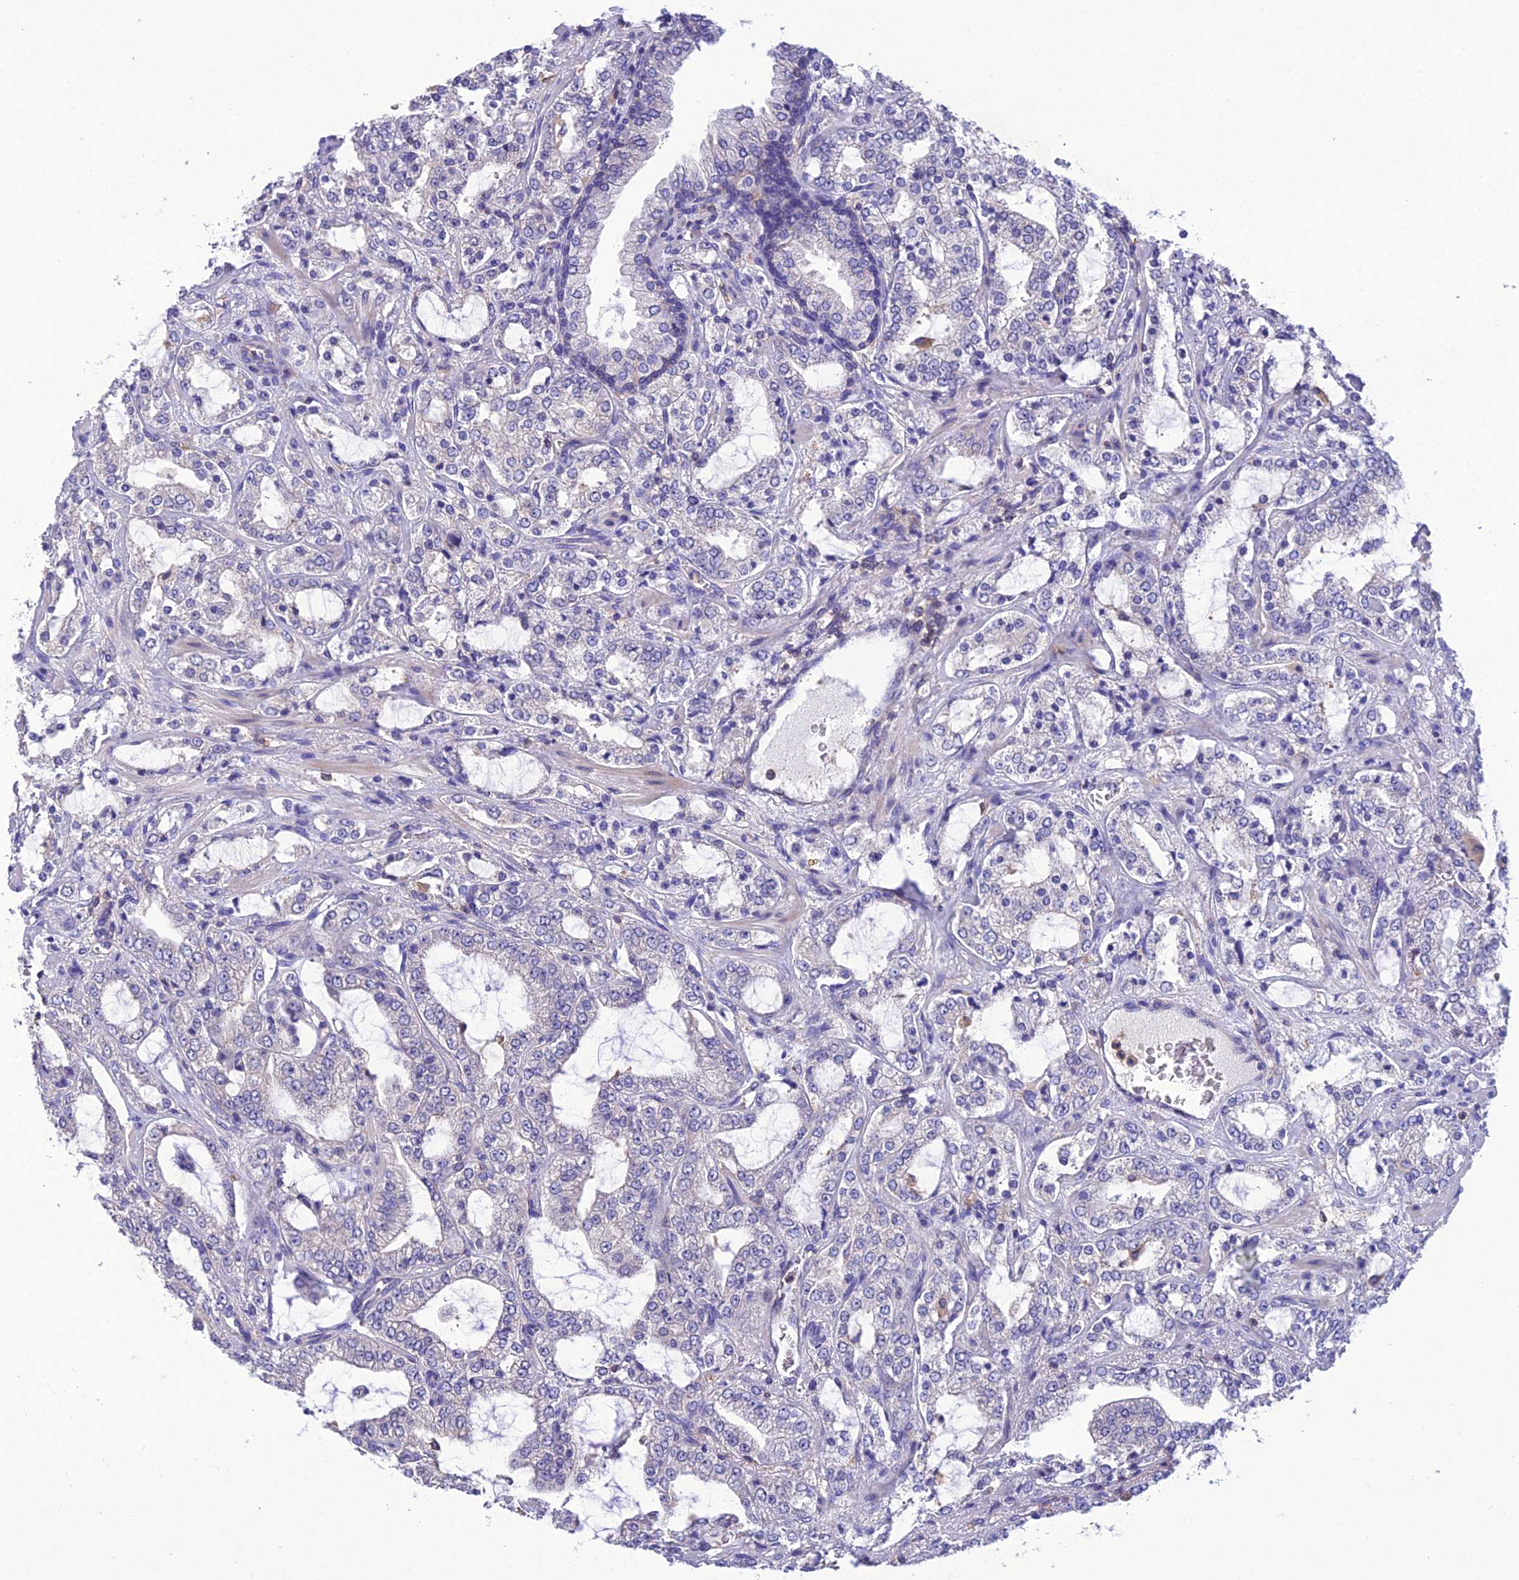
{"staining": {"intensity": "negative", "quantity": "none", "location": "none"}, "tissue": "prostate cancer", "cell_type": "Tumor cells", "image_type": "cancer", "snomed": [{"axis": "morphology", "description": "Adenocarcinoma, High grade"}, {"axis": "topography", "description": "Prostate"}], "caption": "Immunohistochemistry (IHC) of human prostate high-grade adenocarcinoma displays no staining in tumor cells. The staining was performed using DAB to visualize the protein expression in brown, while the nuclei were stained in blue with hematoxylin (Magnification: 20x).", "gene": "SNX24", "patient": {"sex": "male", "age": 64}}